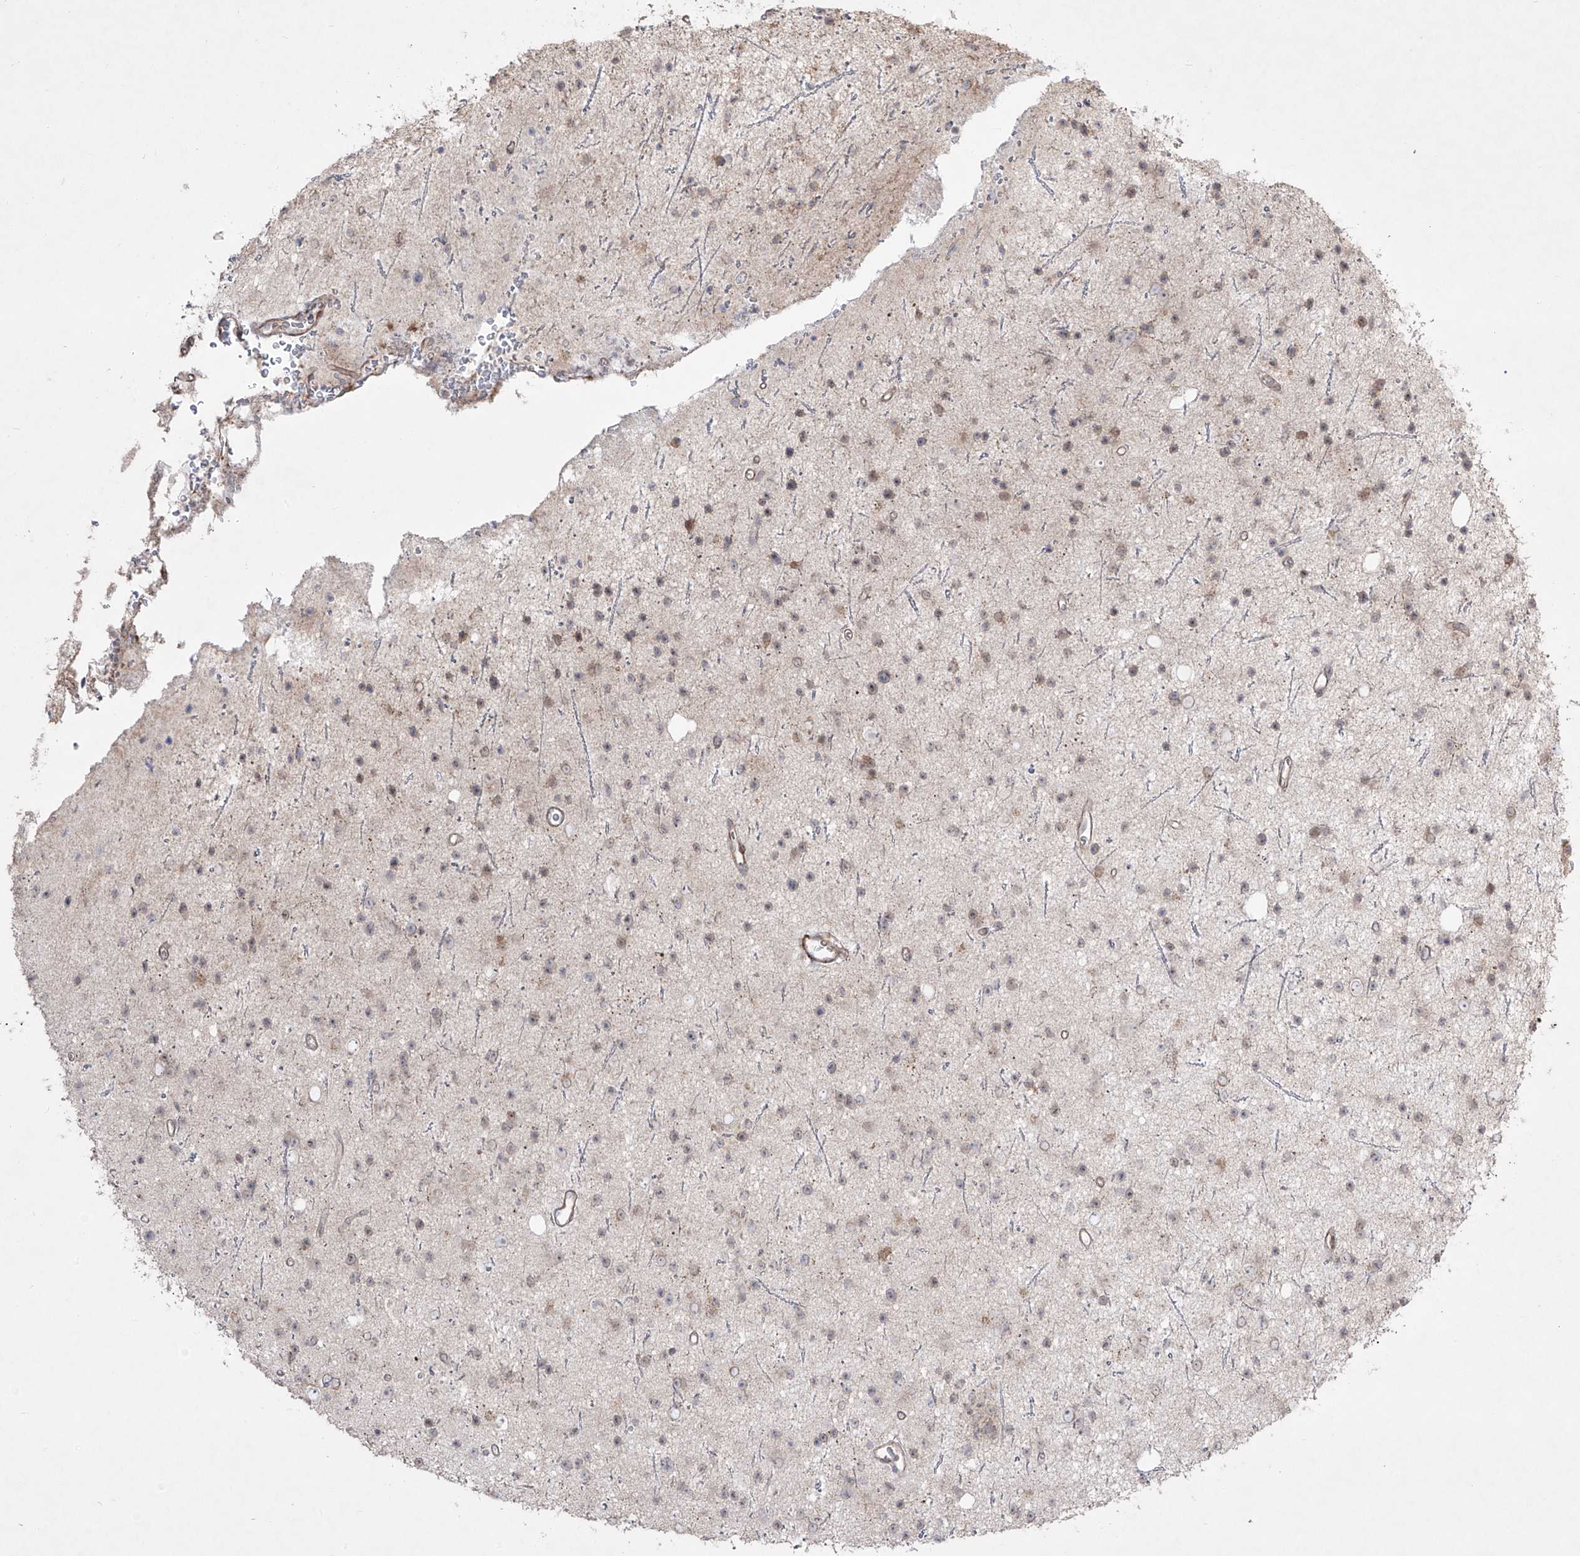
{"staining": {"intensity": "negative", "quantity": "none", "location": "none"}, "tissue": "glioma", "cell_type": "Tumor cells", "image_type": "cancer", "snomed": [{"axis": "morphology", "description": "Glioma, malignant, Low grade"}, {"axis": "topography", "description": "Cerebral cortex"}], "caption": "DAB immunohistochemical staining of human glioma exhibits no significant staining in tumor cells.", "gene": "KDM1B", "patient": {"sex": "female", "age": 39}}